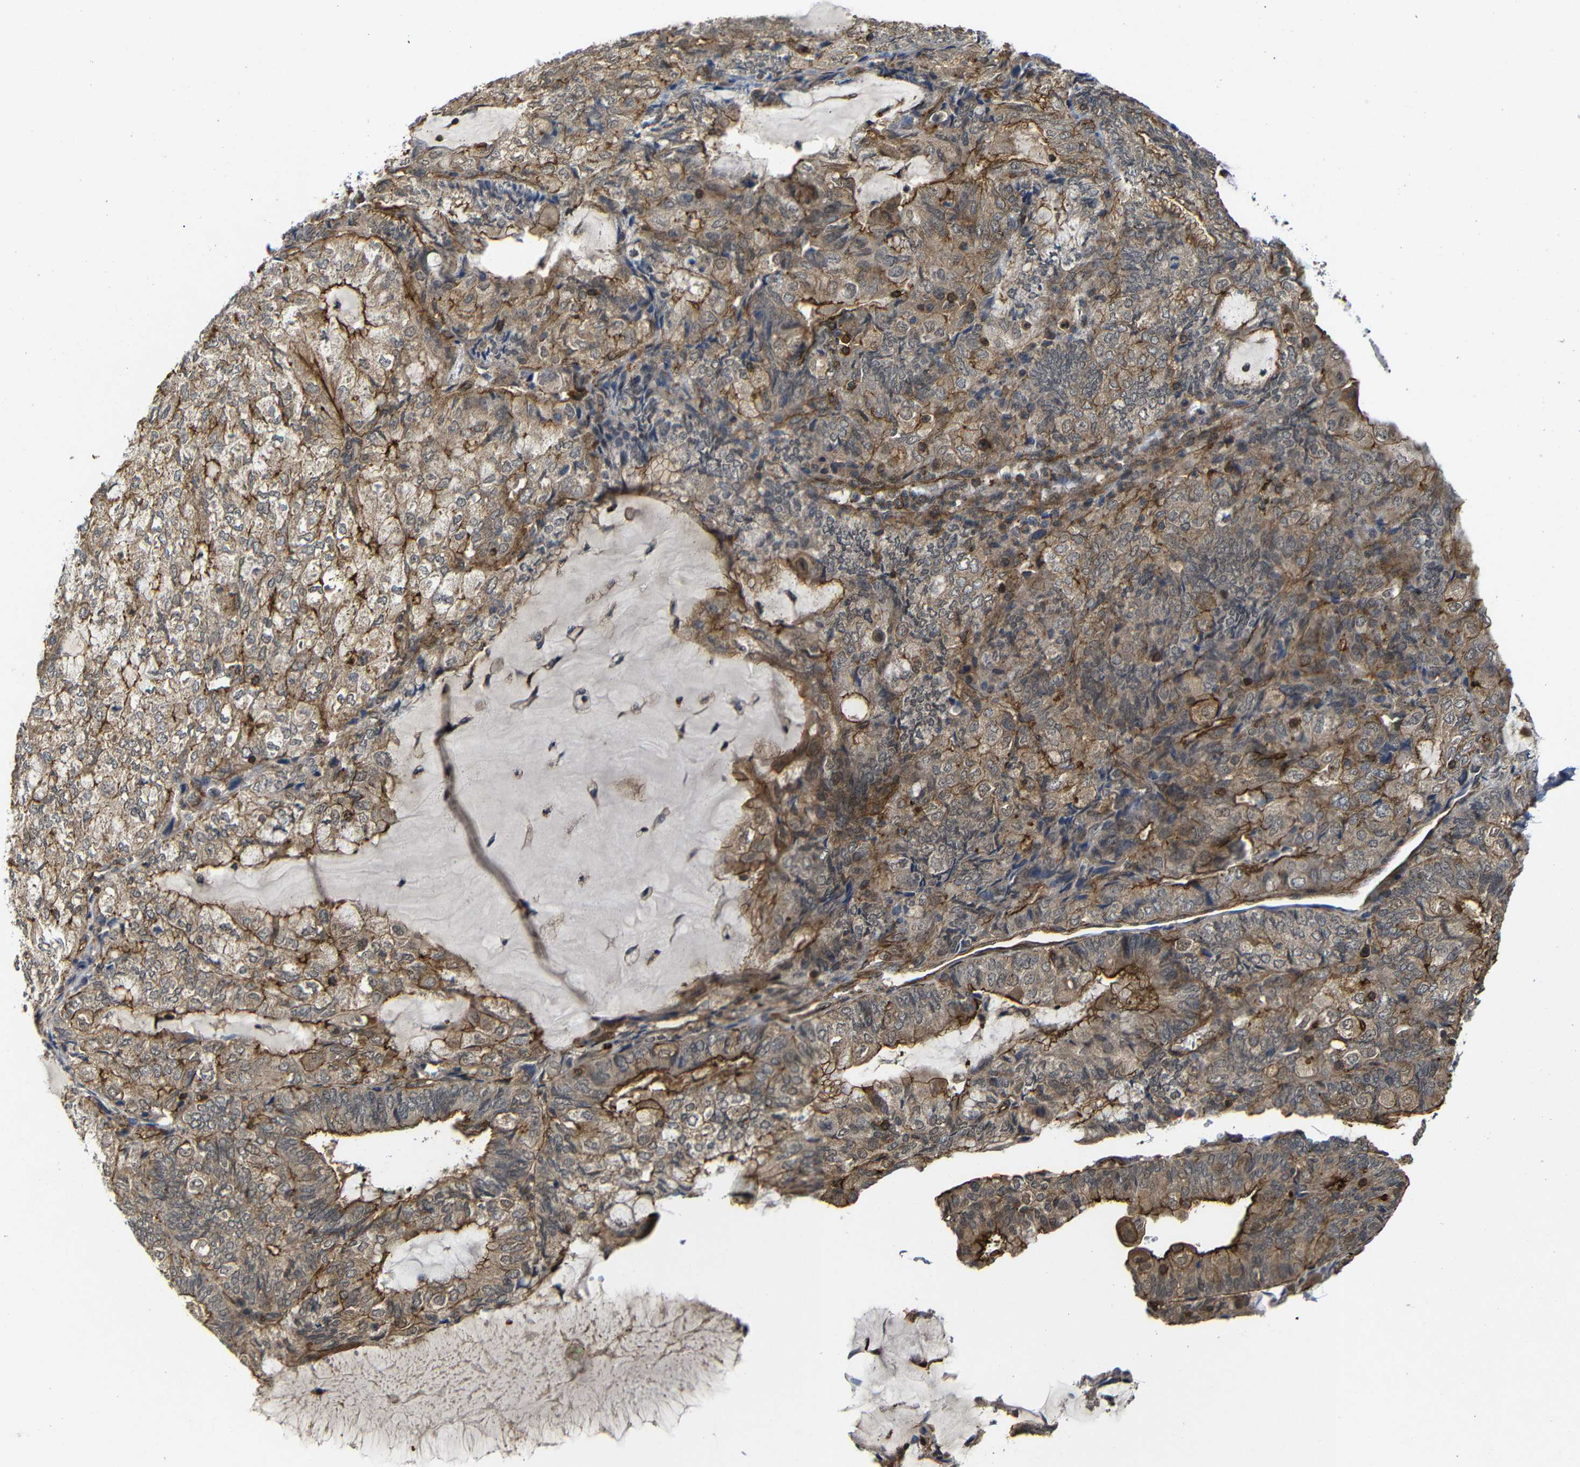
{"staining": {"intensity": "moderate", "quantity": ">75%", "location": "cytoplasmic/membranous"}, "tissue": "endometrial cancer", "cell_type": "Tumor cells", "image_type": "cancer", "snomed": [{"axis": "morphology", "description": "Adenocarcinoma, NOS"}, {"axis": "topography", "description": "Endometrium"}], "caption": "An immunohistochemistry image of neoplastic tissue is shown. Protein staining in brown highlights moderate cytoplasmic/membranous positivity in endometrial adenocarcinoma within tumor cells. (DAB (3,3'-diaminobenzidine) = brown stain, brightfield microscopy at high magnification).", "gene": "NANOS1", "patient": {"sex": "female", "age": 81}}